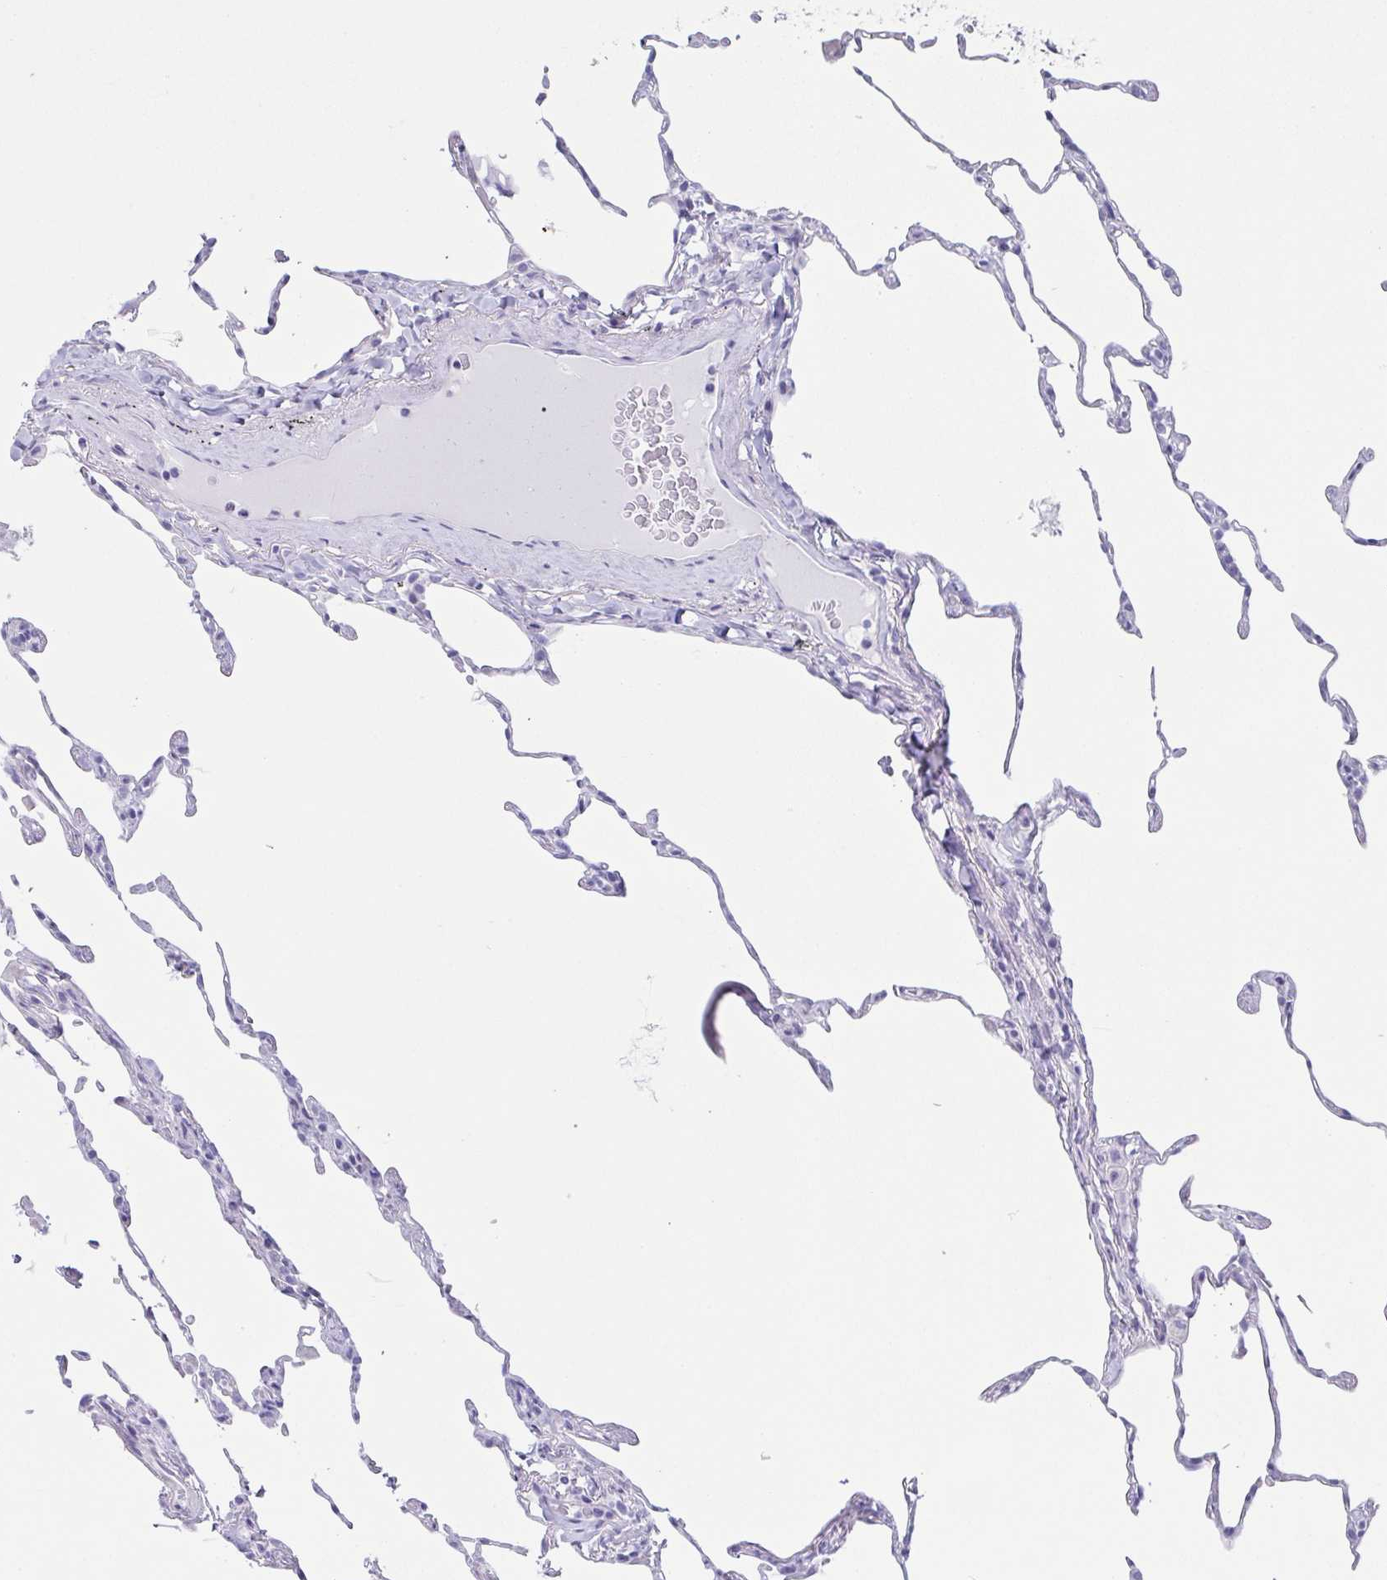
{"staining": {"intensity": "negative", "quantity": "none", "location": "none"}, "tissue": "lung", "cell_type": "Alveolar cells", "image_type": "normal", "snomed": [{"axis": "morphology", "description": "Normal tissue, NOS"}, {"axis": "topography", "description": "Lung"}], "caption": "Lung stained for a protein using IHC shows no expression alveolar cells.", "gene": "PRR27", "patient": {"sex": "female", "age": 57}}